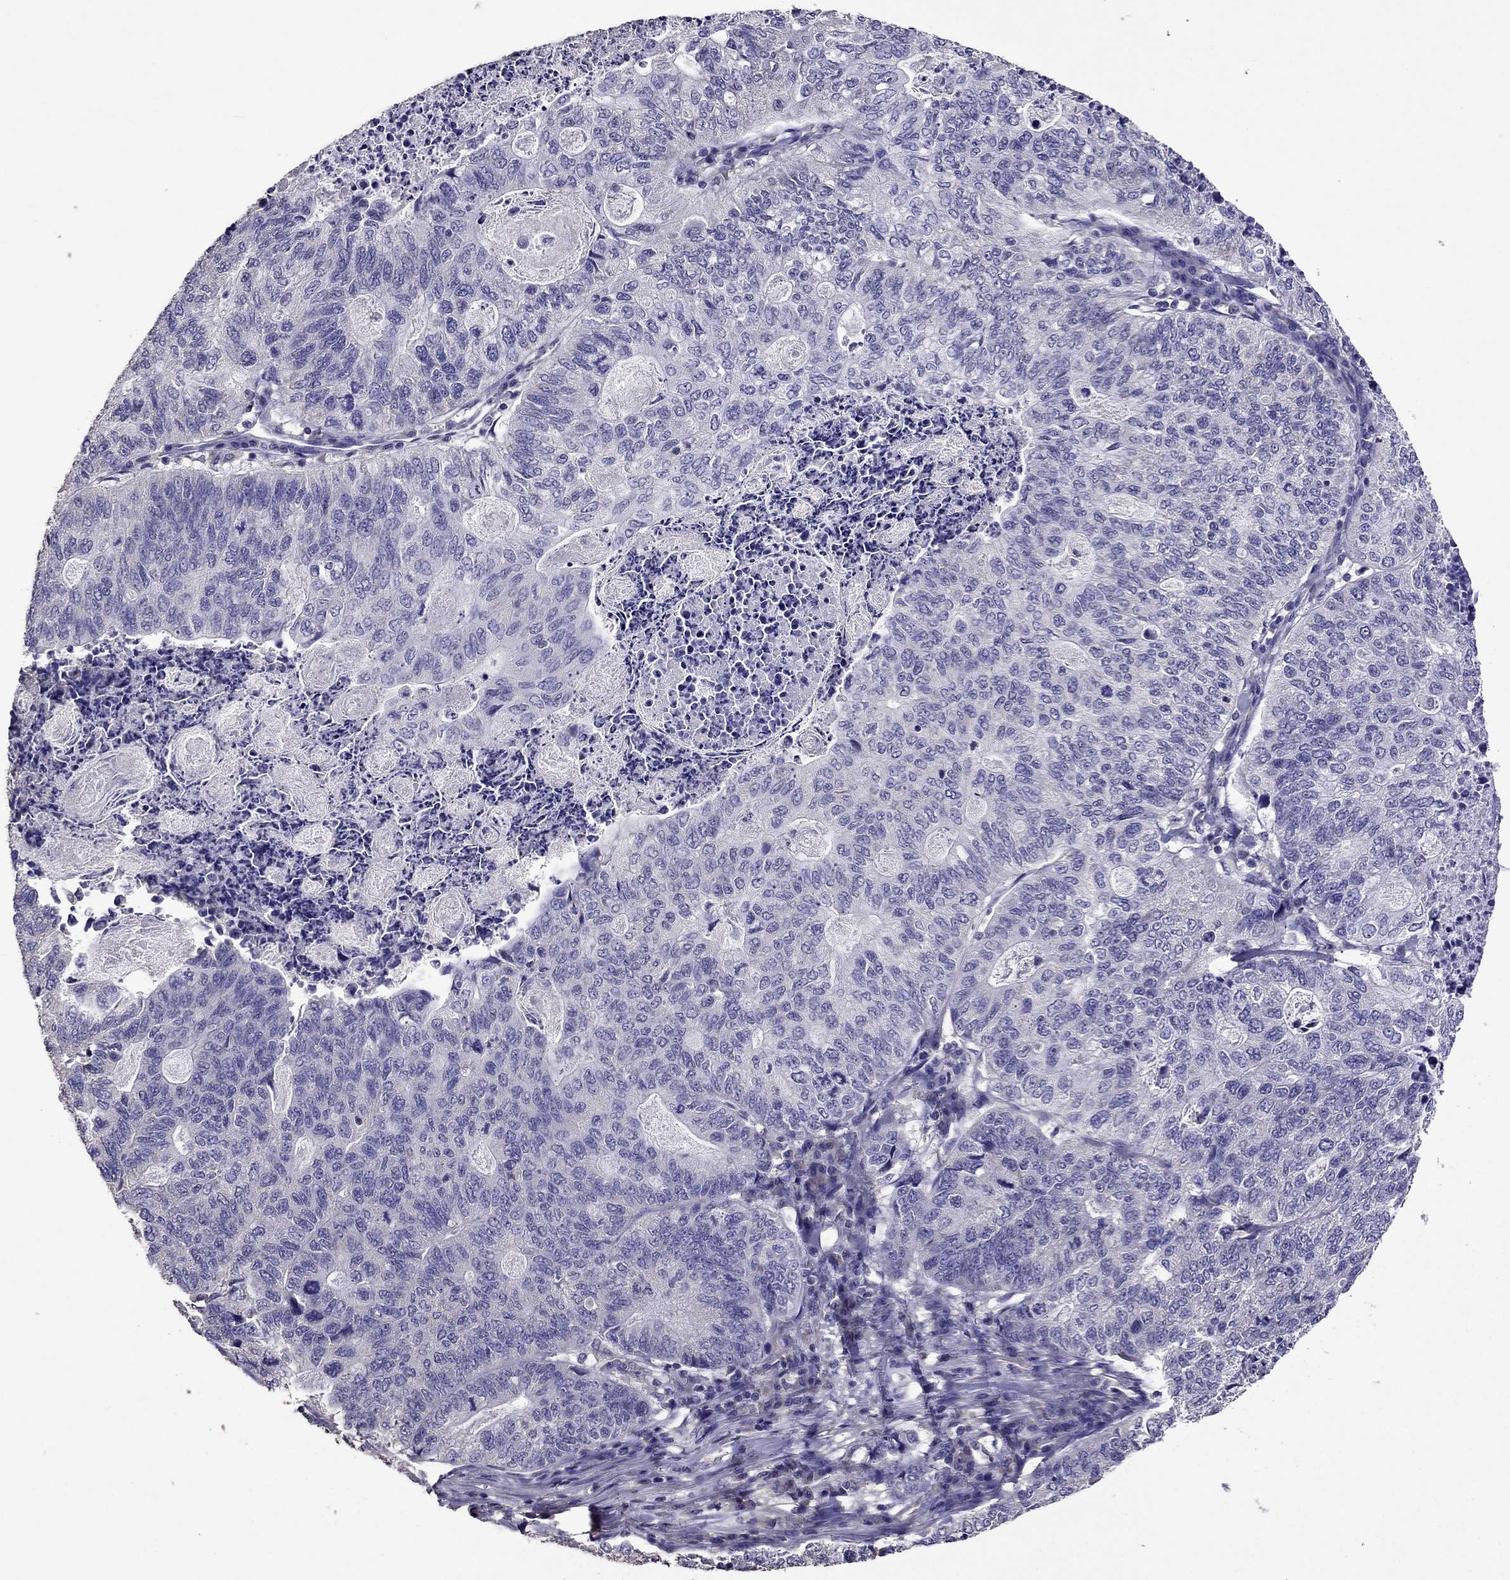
{"staining": {"intensity": "negative", "quantity": "none", "location": "none"}, "tissue": "stomach cancer", "cell_type": "Tumor cells", "image_type": "cancer", "snomed": [{"axis": "morphology", "description": "Adenocarcinoma, NOS"}, {"axis": "topography", "description": "Stomach, upper"}], "caption": "Stomach adenocarcinoma stained for a protein using immunohistochemistry demonstrates no positivity tumor cells.", "gene": "NKX3-1", "patient": {"sex": "female", "age": 67}}